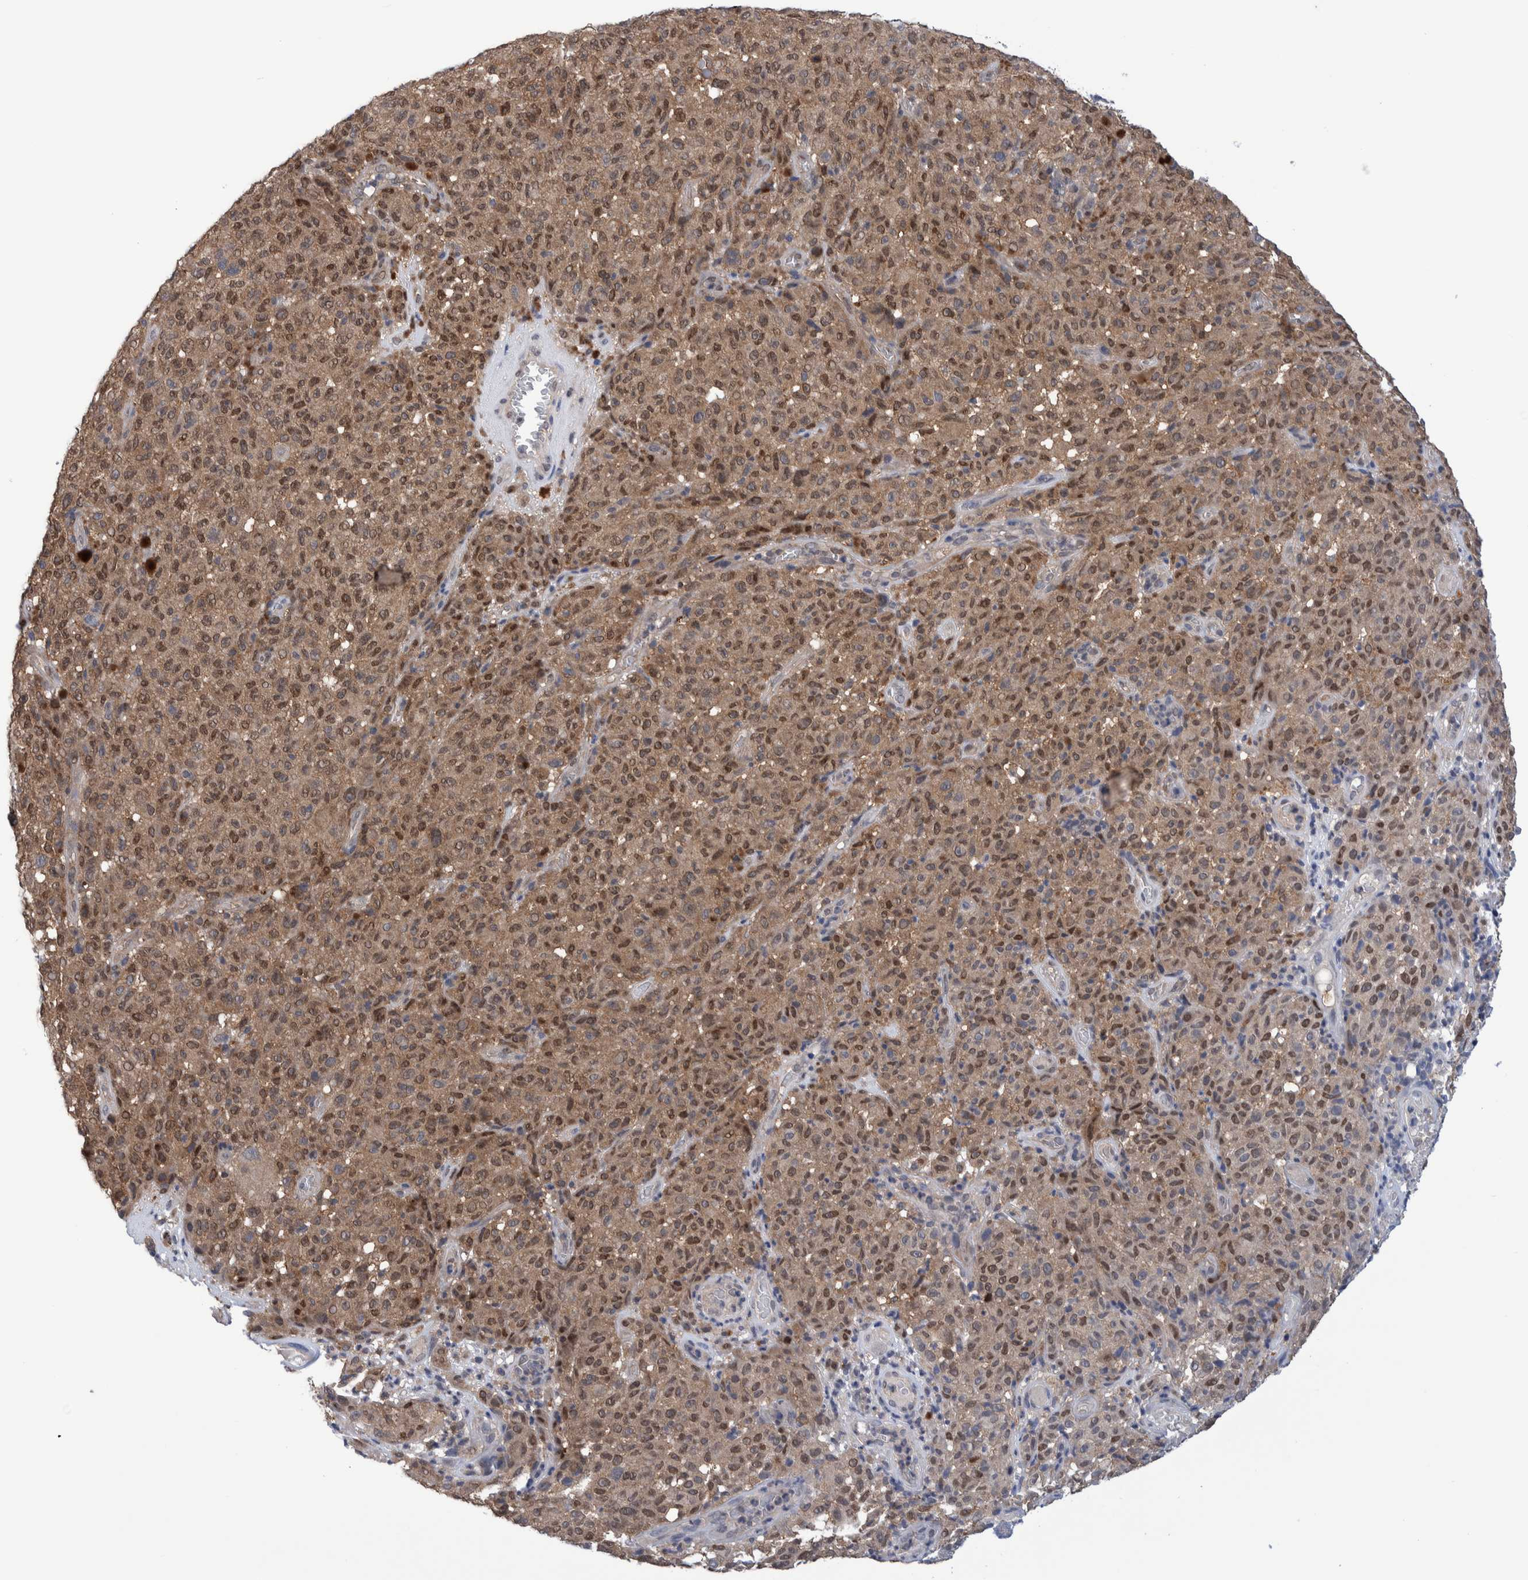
{"staining": {"intensity": "moderate", "quantity": ">75%", "location": "cytoplasmic/membranous,nuclear"}, "tissue": "melanoma", "cell_type": "Tumor cells", "image_type": "cancer", "snomed": [{"axis": "morphology", "description": "Malignant melanoma, NOS"}, {"axis": "topography", "description": "Skin"}], "caption": "Malignant melanoma stained with immunohistochemistry shows moderate cytoplasmic/membranous and nuclear expression in approximately >75% of tumor cells.", "gene": "PFAS", "patient": {"sex": "female", "age": 82}}